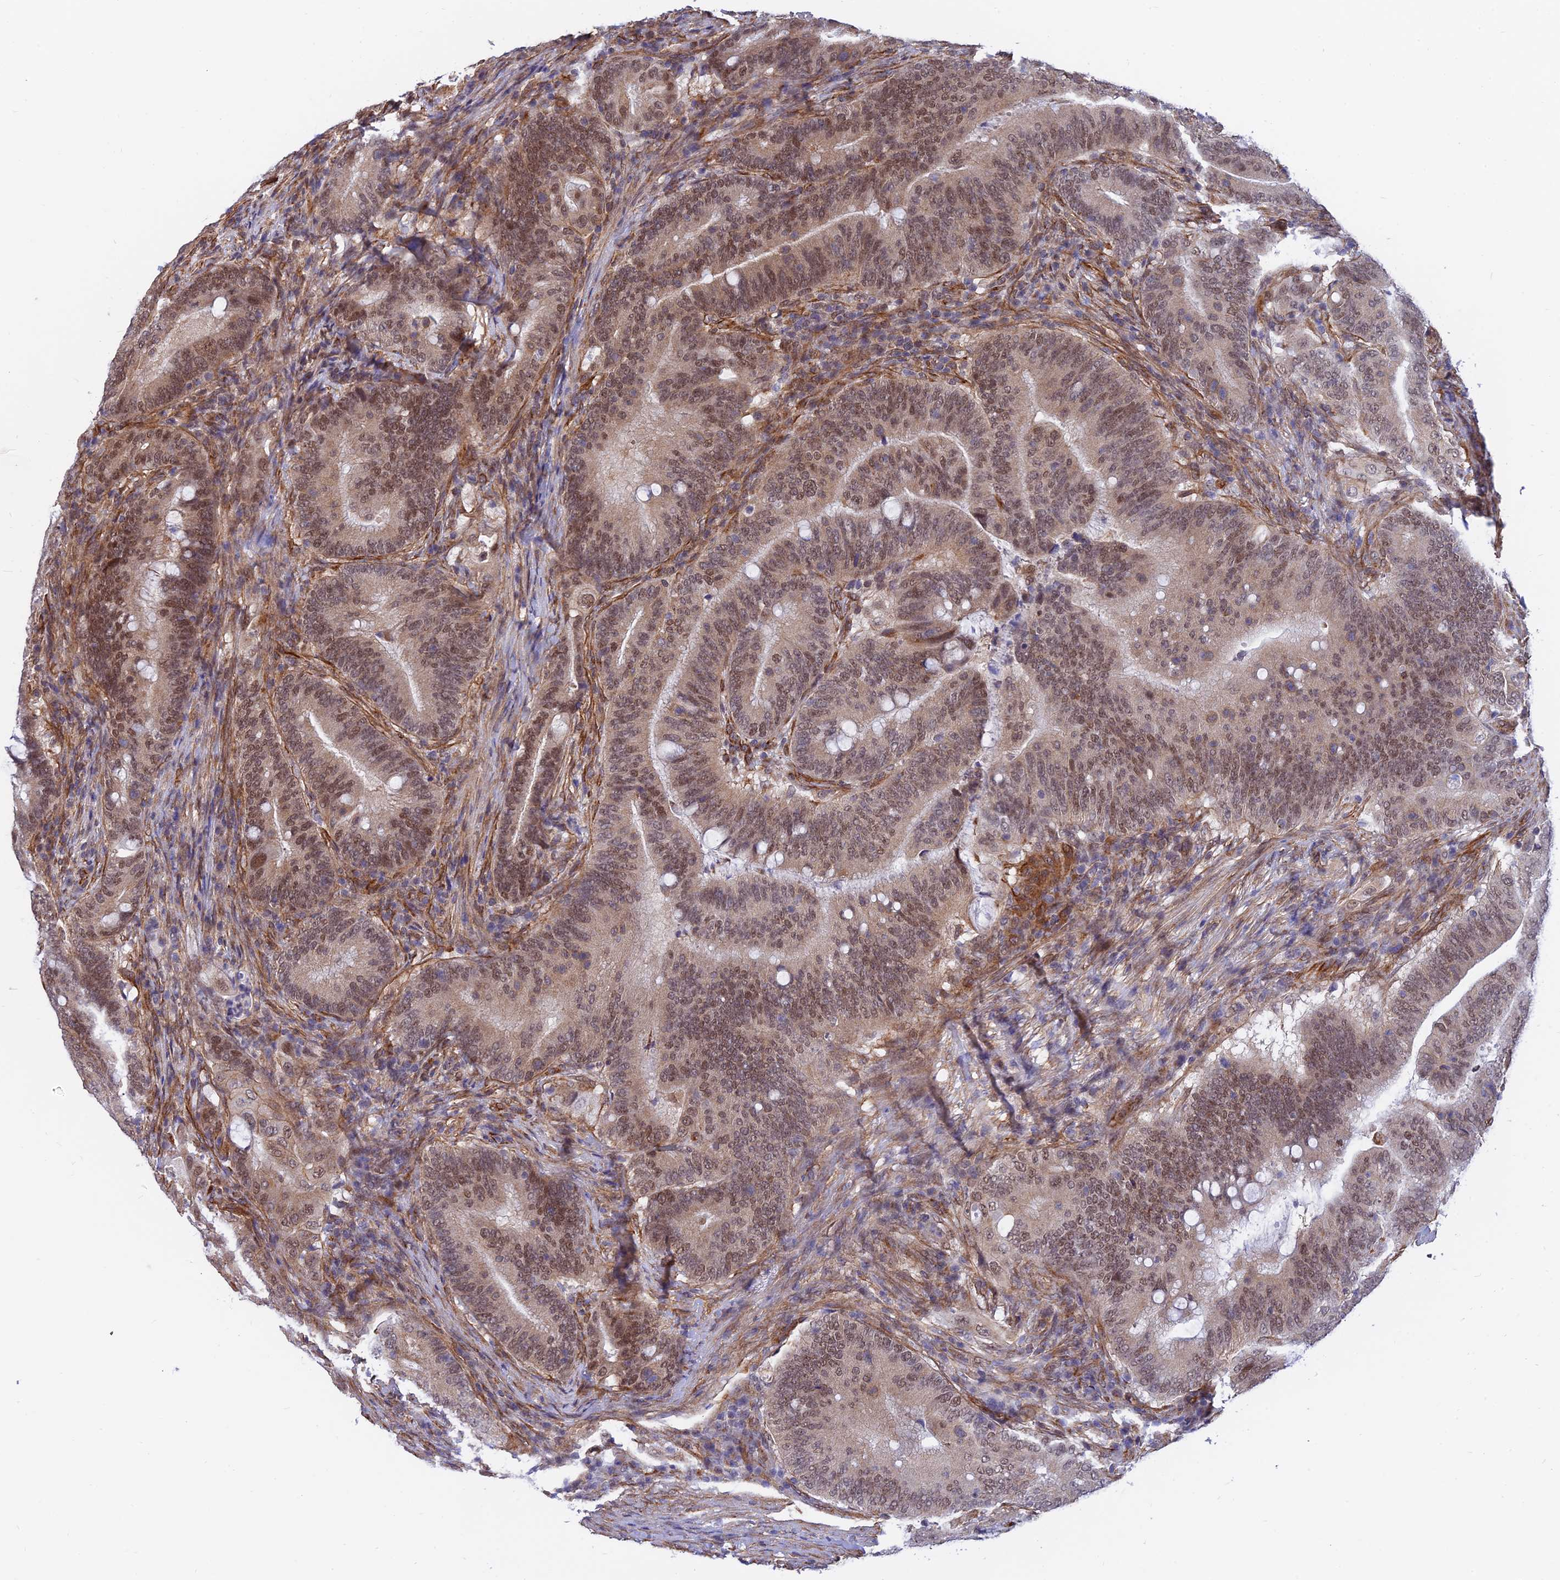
{"staining": {"intensity": "moderate", "quantity": ">75%", "location": "nuclear"}, "tissue": "colorectal cancer", "cell_type": "Tumor cells", "image_type": "cancer", "snomed": [{"axis": "morphology", "description": "Adenocarcinoma, NOS"}, {"axis": "topography", "description": "Colon"}], "caption": "Colorectal adenocarcinoma stained with a protein marker demonstrates moderate staining in tumor cells.", "gene": "PAGR1", "patient": {"sex": "female", "age": 66}}